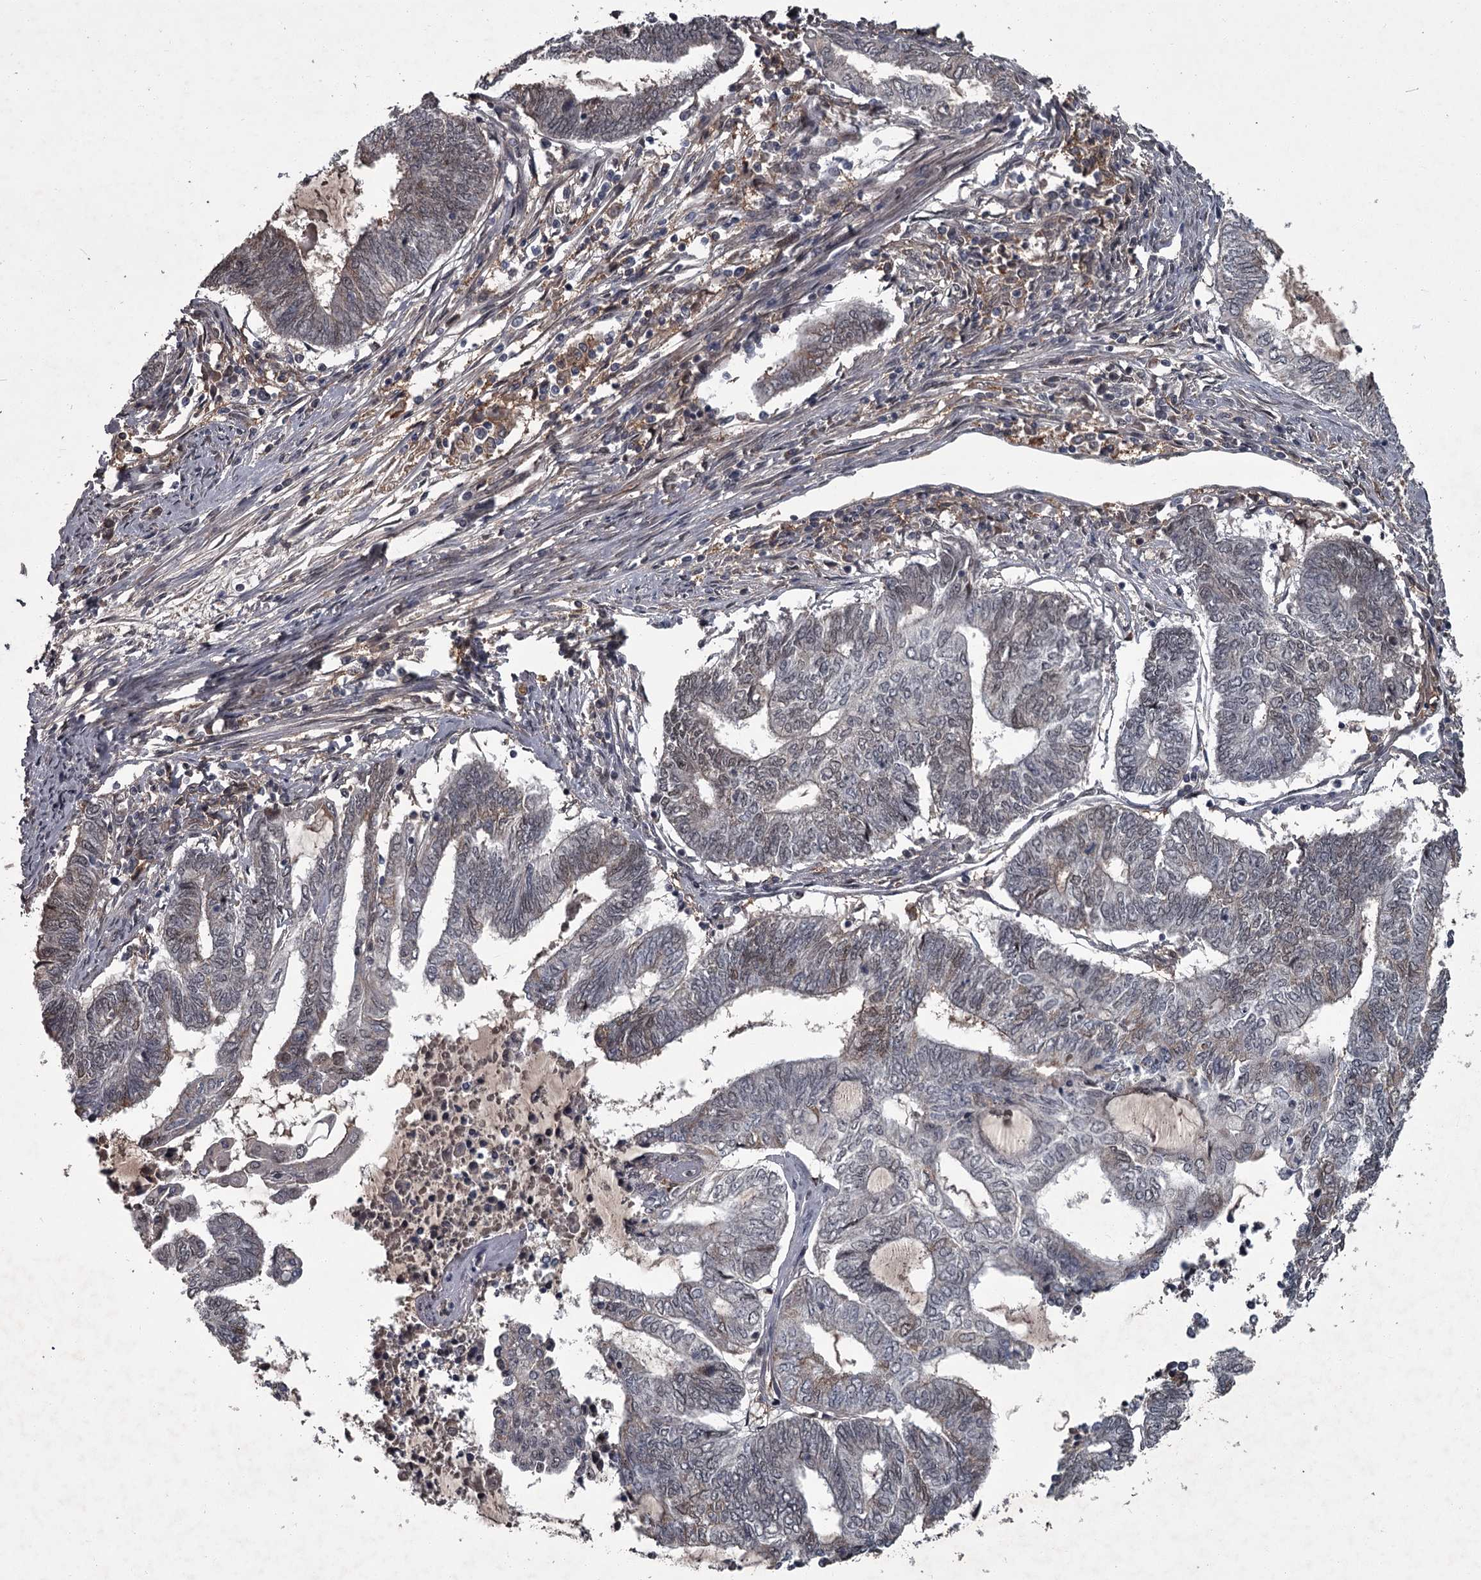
{"staining": {"intensity": "weak", "quantity": "<25%", "location": "nuclear"}, "tissue": "endometrial cancer", "cell_type": "Tumor cells", "image_type": "cancer", "snomed": [{"axis": "morphology", "description": "Adenocarcinoma, NOS"}, {"axis": "topography", "description": "Uterus"}, {"axis": "topography", "description": "Endometrium"}], "caption": "Histopathology image shows no protein staining in tumor cells of endometrial cancer (adenocarcinoma) tissue.", "gene": "FLVCR2", "patient": {"sex": "female", "age": 70}}